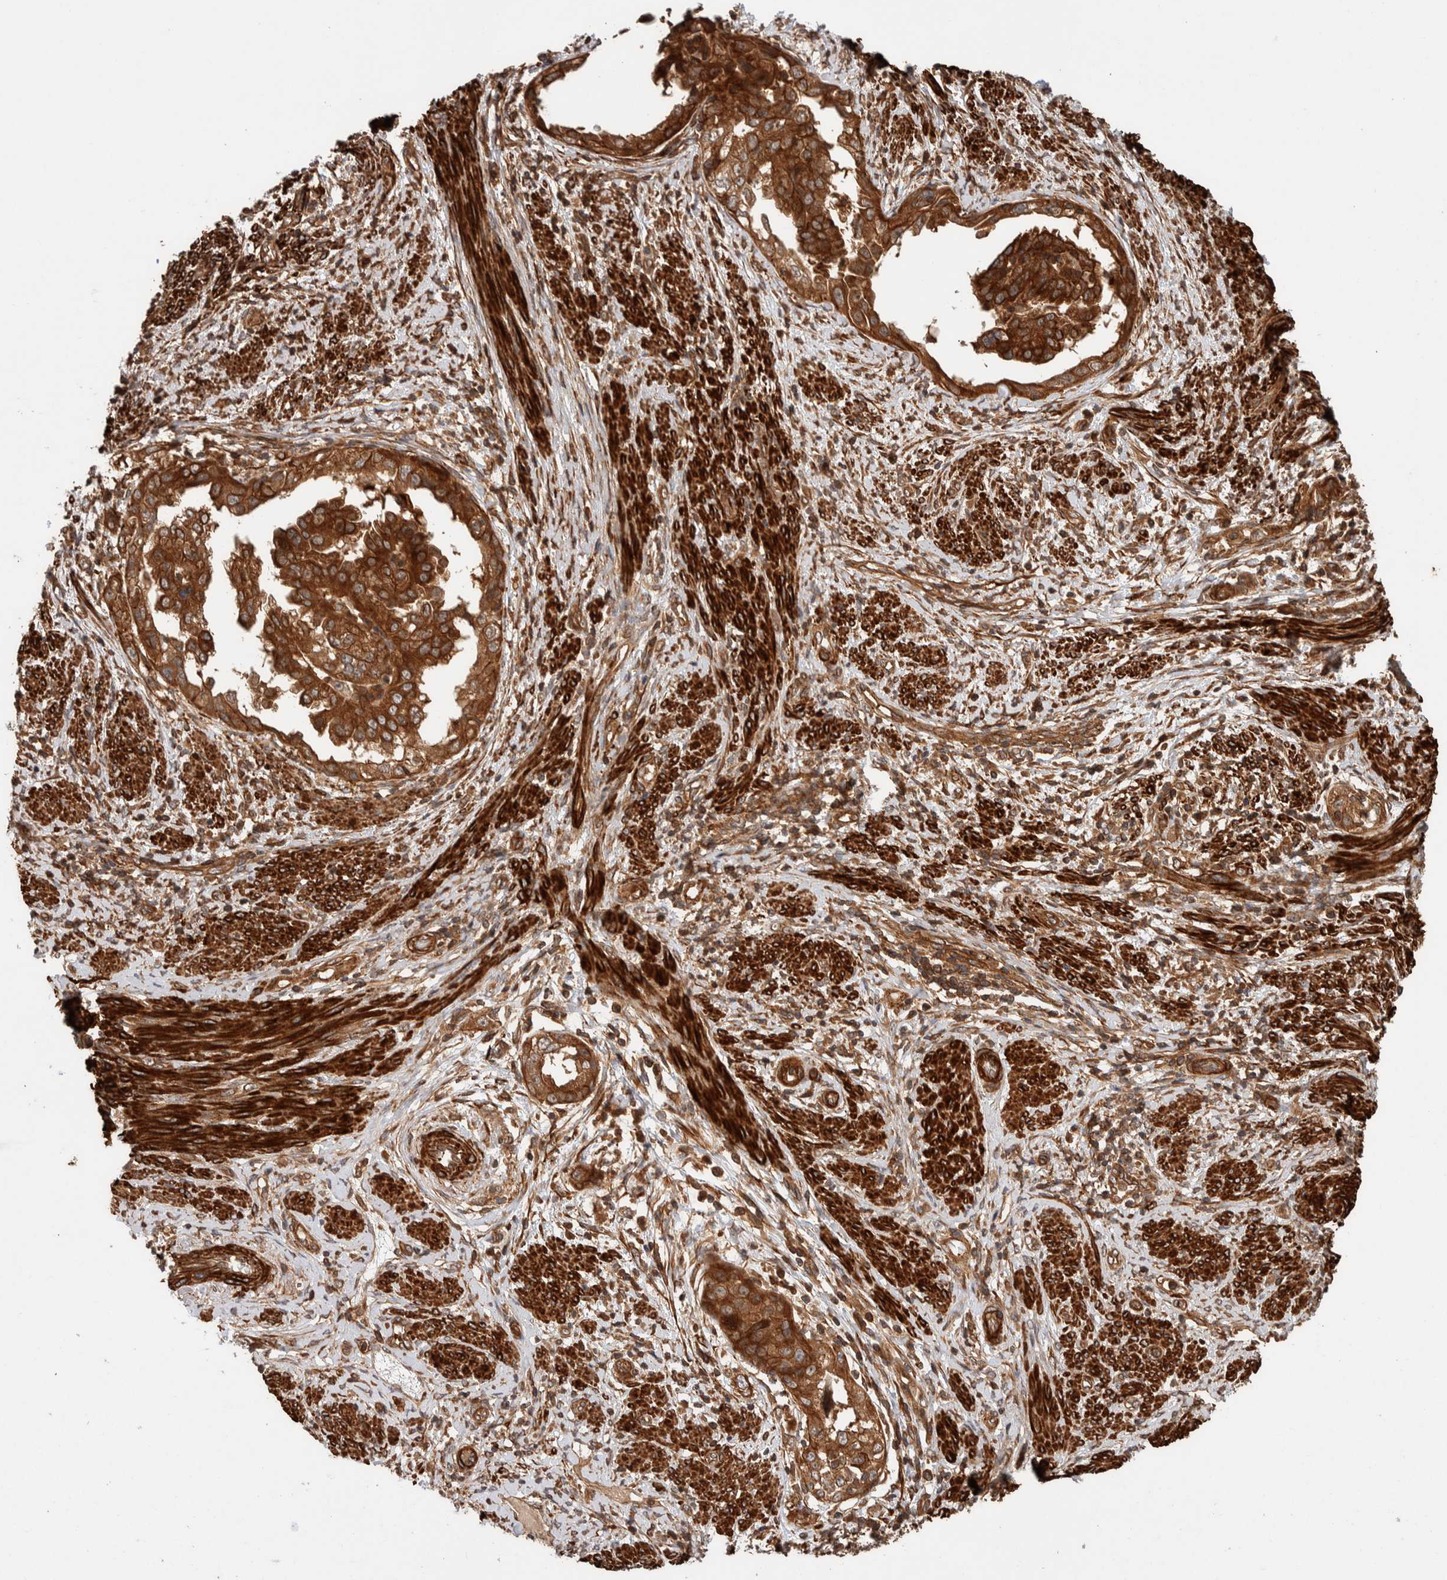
{"staining": {"intensity": "moderate", "quantity": ">75%", "location": "cytoplasmic/membranous"}, "tissue": "endometrial cancer", "cell_type": "Tumor cells", "image_type": "cancer", "snomed": [{"axis": "morphology", "description": "Adenocarcinoma, NOS"}, {"axis": "topography", "description": "Endometrium"}], "caption": "This is a histology image of IHC staining of endometrial cancer (adenocarcinoma), which shows moderate positivity in the cytoplasmic/membranous of tumor cells.", "gene": "SYNRG", "patient": {"sex": "female", "age": 85}}